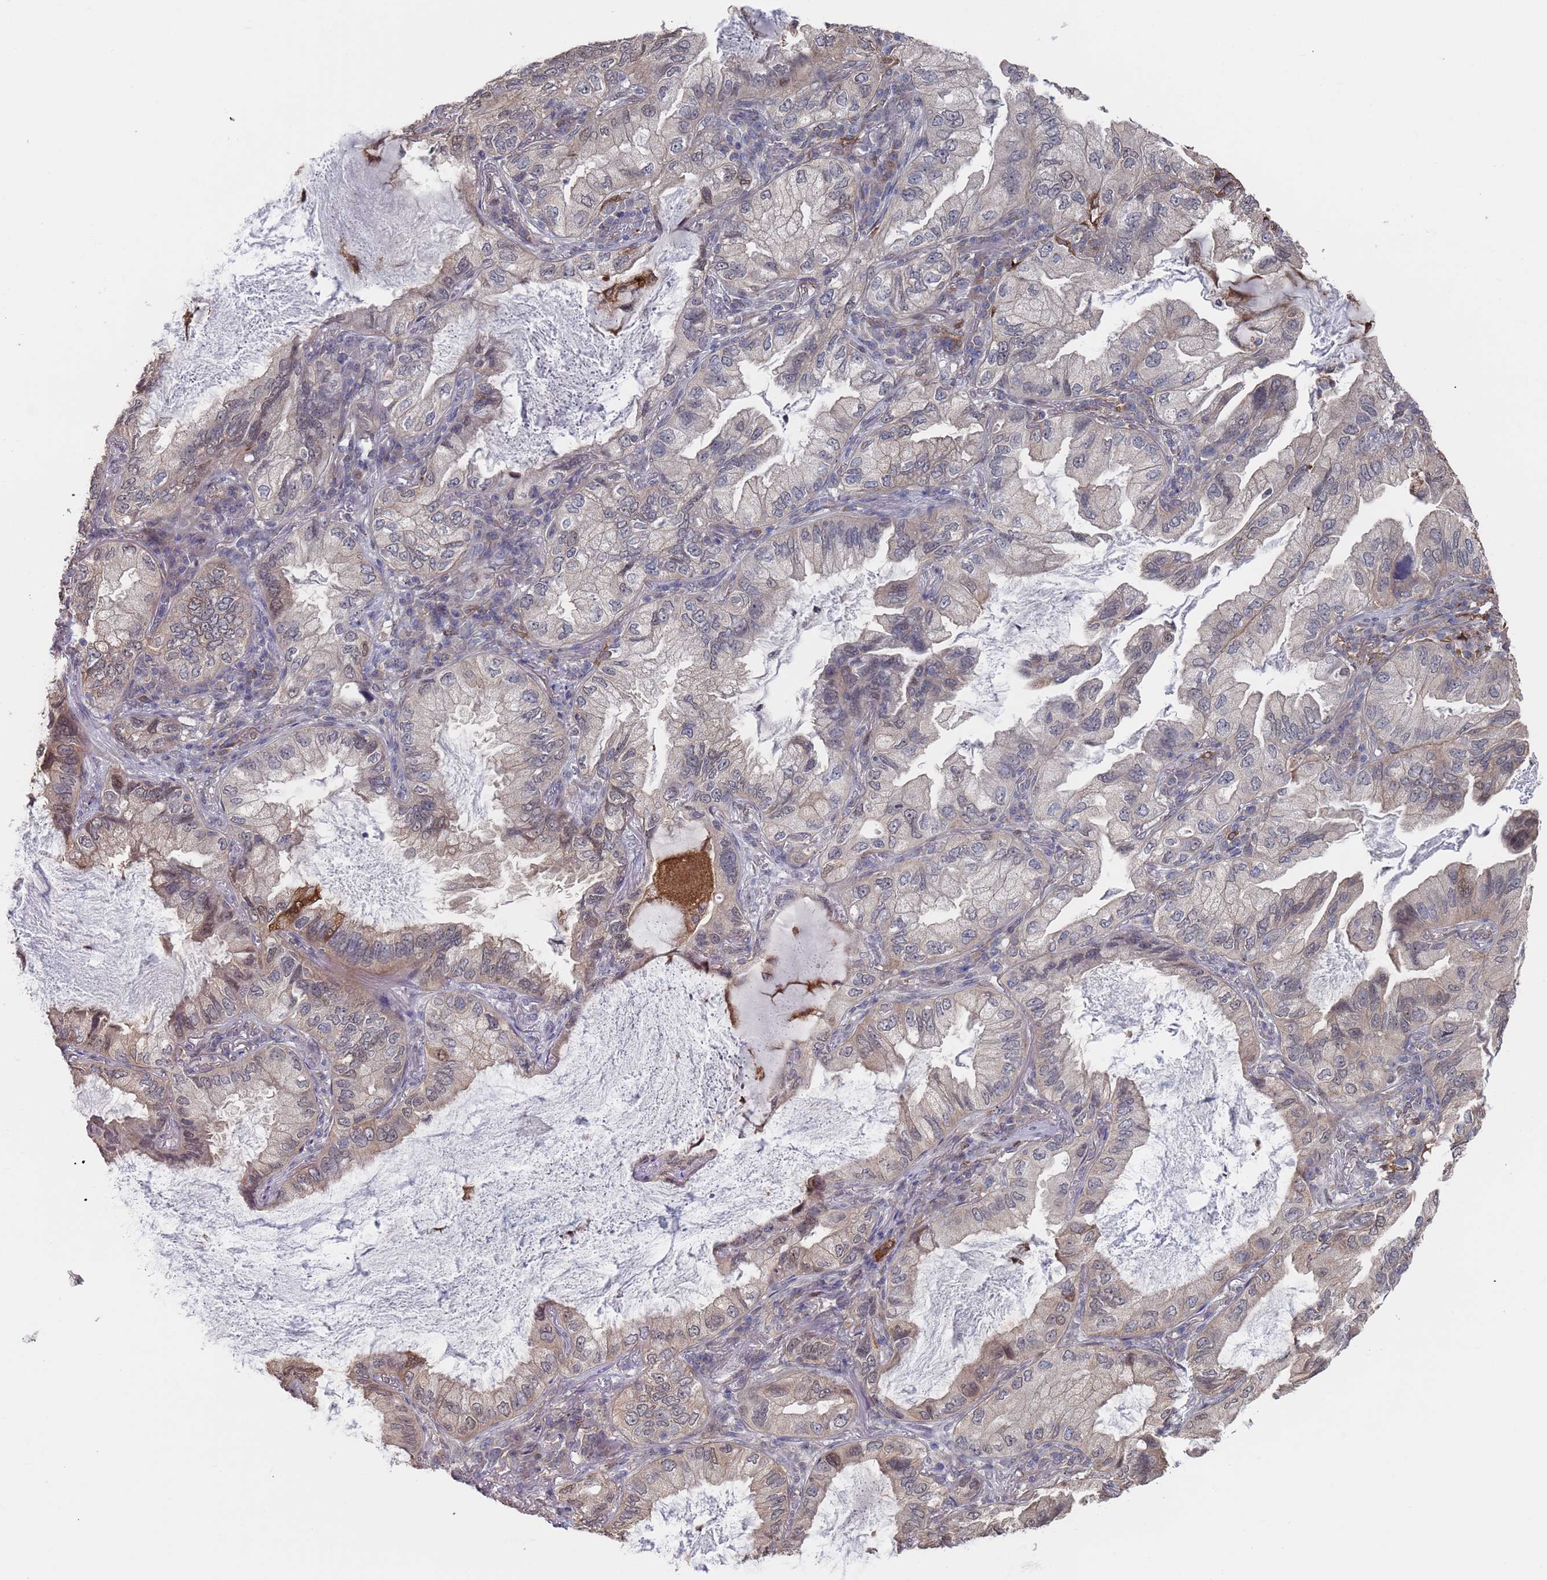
{"staining": {"intensity": "weak", "quantity": "<25%", "location": "nuclear"}, "tissue": "lung cancer", "cell_type": "Tumor cells", "image_type": "cancer", "snomed": [{"axis": "morphology", "description": "Adenocarcinoma, NOS"}, {"axis": "topography", "description": "Lung"}], "caption": "A high-resolution image shows immunohistochemistry staining of lung cancer (adenocarcinoma), which demonstrates no significant positivity in tumor cells.", "gene": "DGKD", "patient": {"sex": "female", "age": 69}}